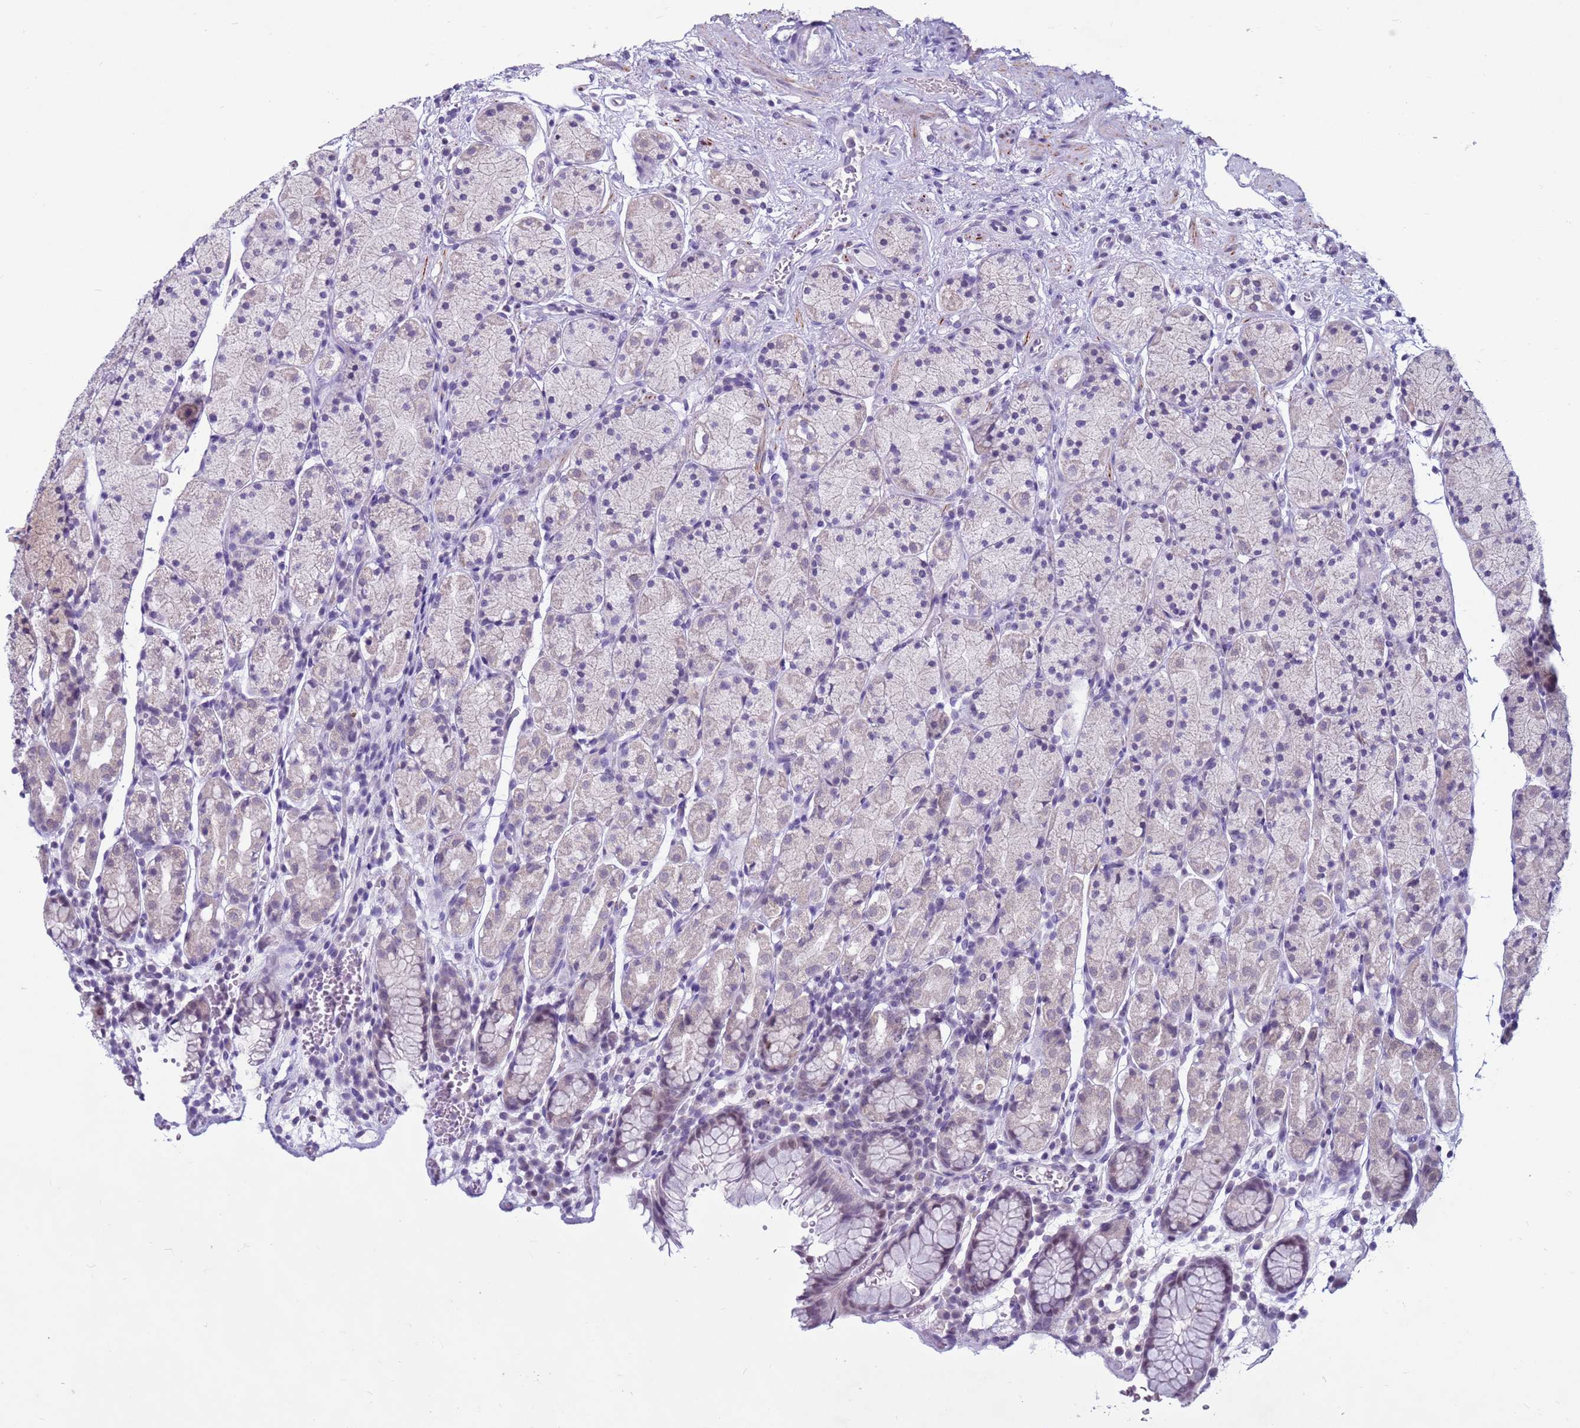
{"staining": {"intensity": "weak", "quantity": "<25%", "location": "nuclear"}, "tissue": "stomach", "cell_type": "Glandular cells", "image_type": "normal", "snomed": [{"axis": "morphology", "description": "Normal tissue, NOS"}, {"axis": "topography", "description": "Stomach, upper"}, {"axis": "topography", "description": "Stomach"}], "caption": "DAB immunohistochemical staining of normal human stomach reveals no significant expression in glandular cells.", "gene": "CDK2AP2", "patient": {"sex": "male", "age": 62}}